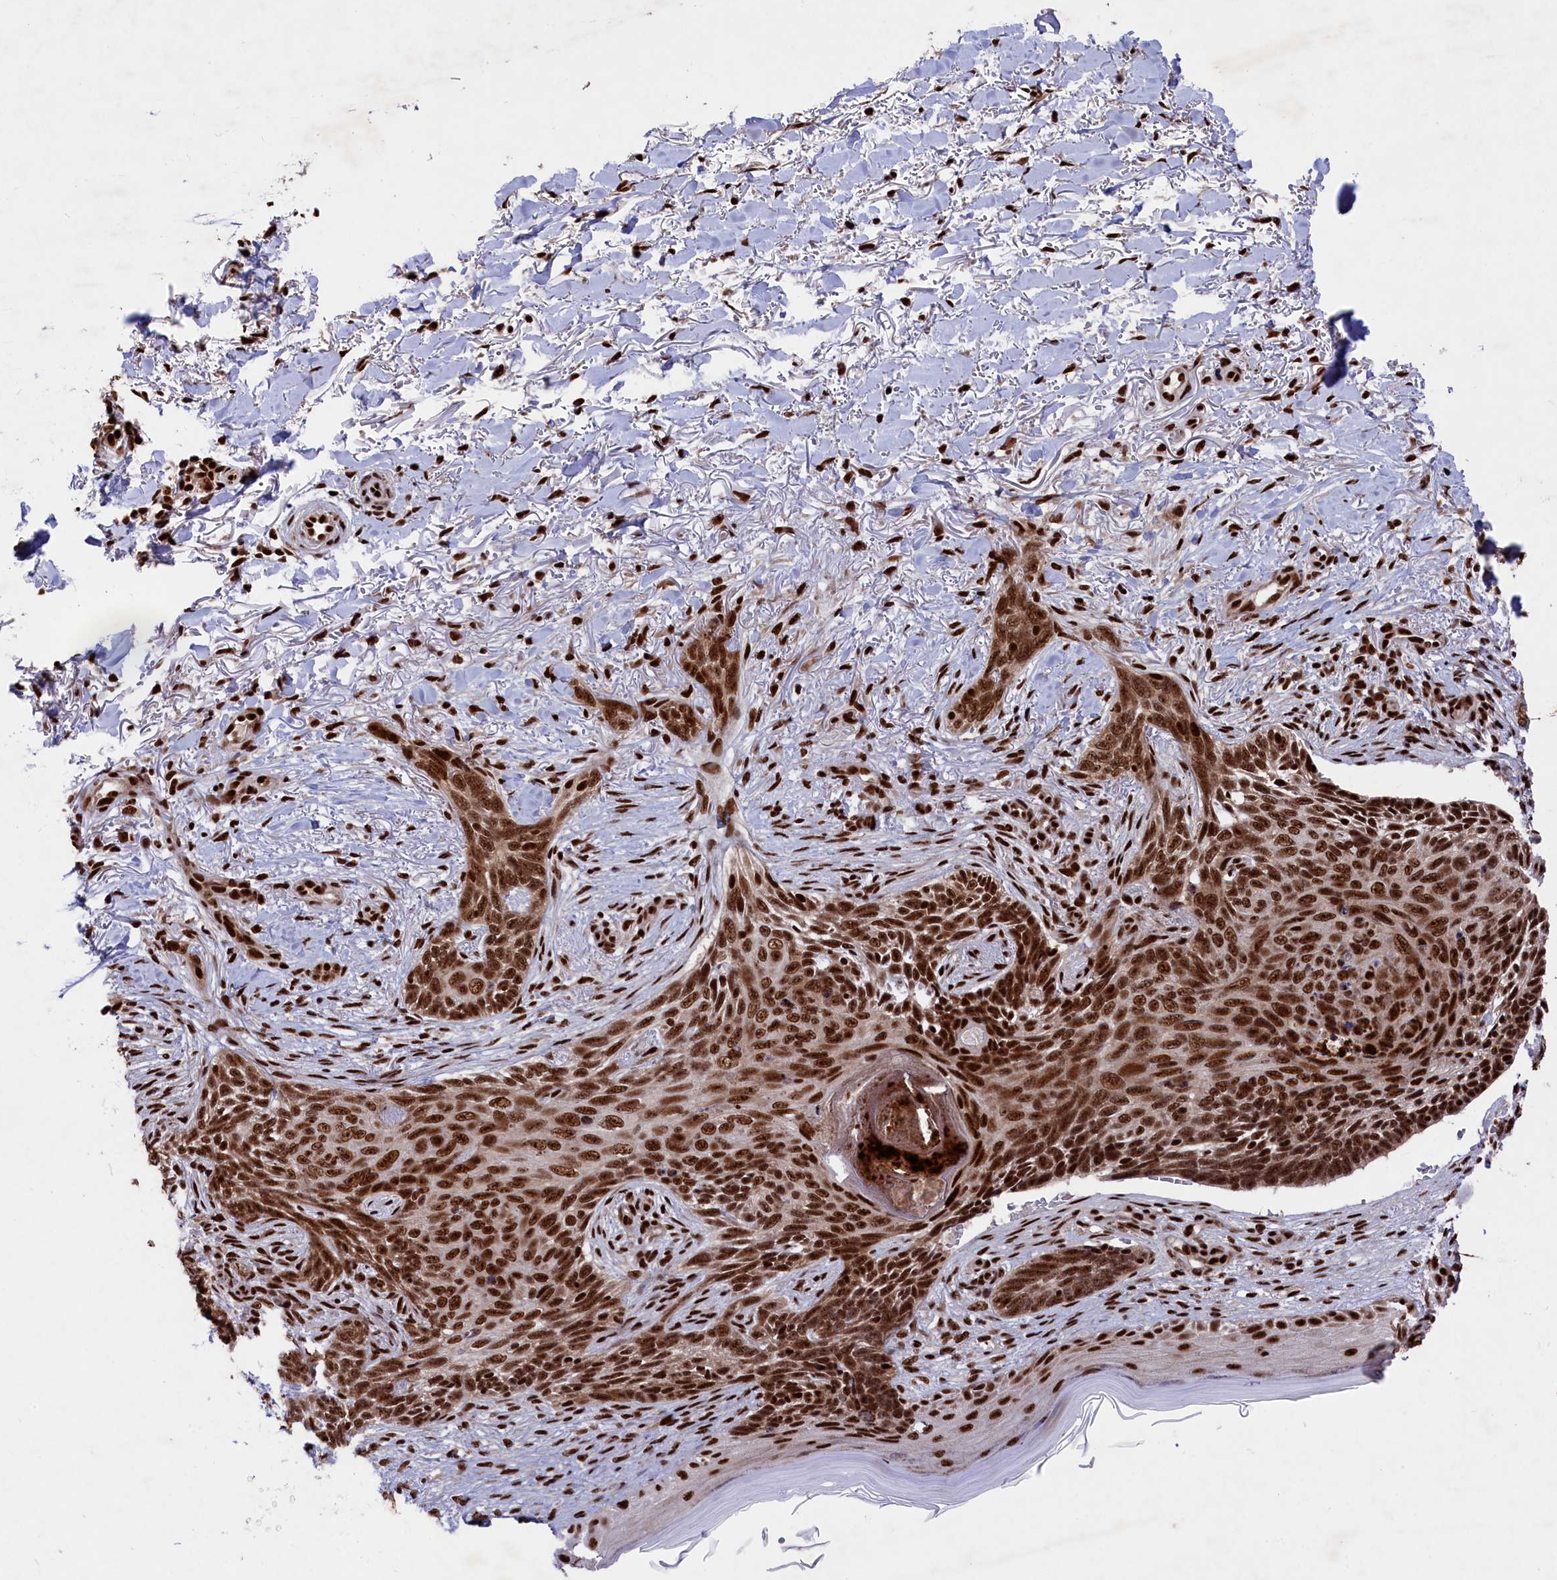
{"staining": {"intensity": "strong", "quantity": ">75%", "location": "nuclear"}, "tissue": "skin cancer", "cell_type": "Tumor cells", "image_type": "cancer", "snomed": [{"axis": "morphology", "description": "Normal tissue, NOS"}, {"axis": "morphology", "description": "Basal cell carcinoma"}, {"axis": "topography", "description": "Skin"}], "caption": "Immunohistochemistry (DAB (3,3'-diaminobenzidine)) staining of skin cancer displays strong nuclear protein staining in approximately >75% of tumor cells. (Brightfield microscopy of DAB IHC at high magnification).", "gene": "PRPF31", "patient": {"sex": "female", "age": 67}}